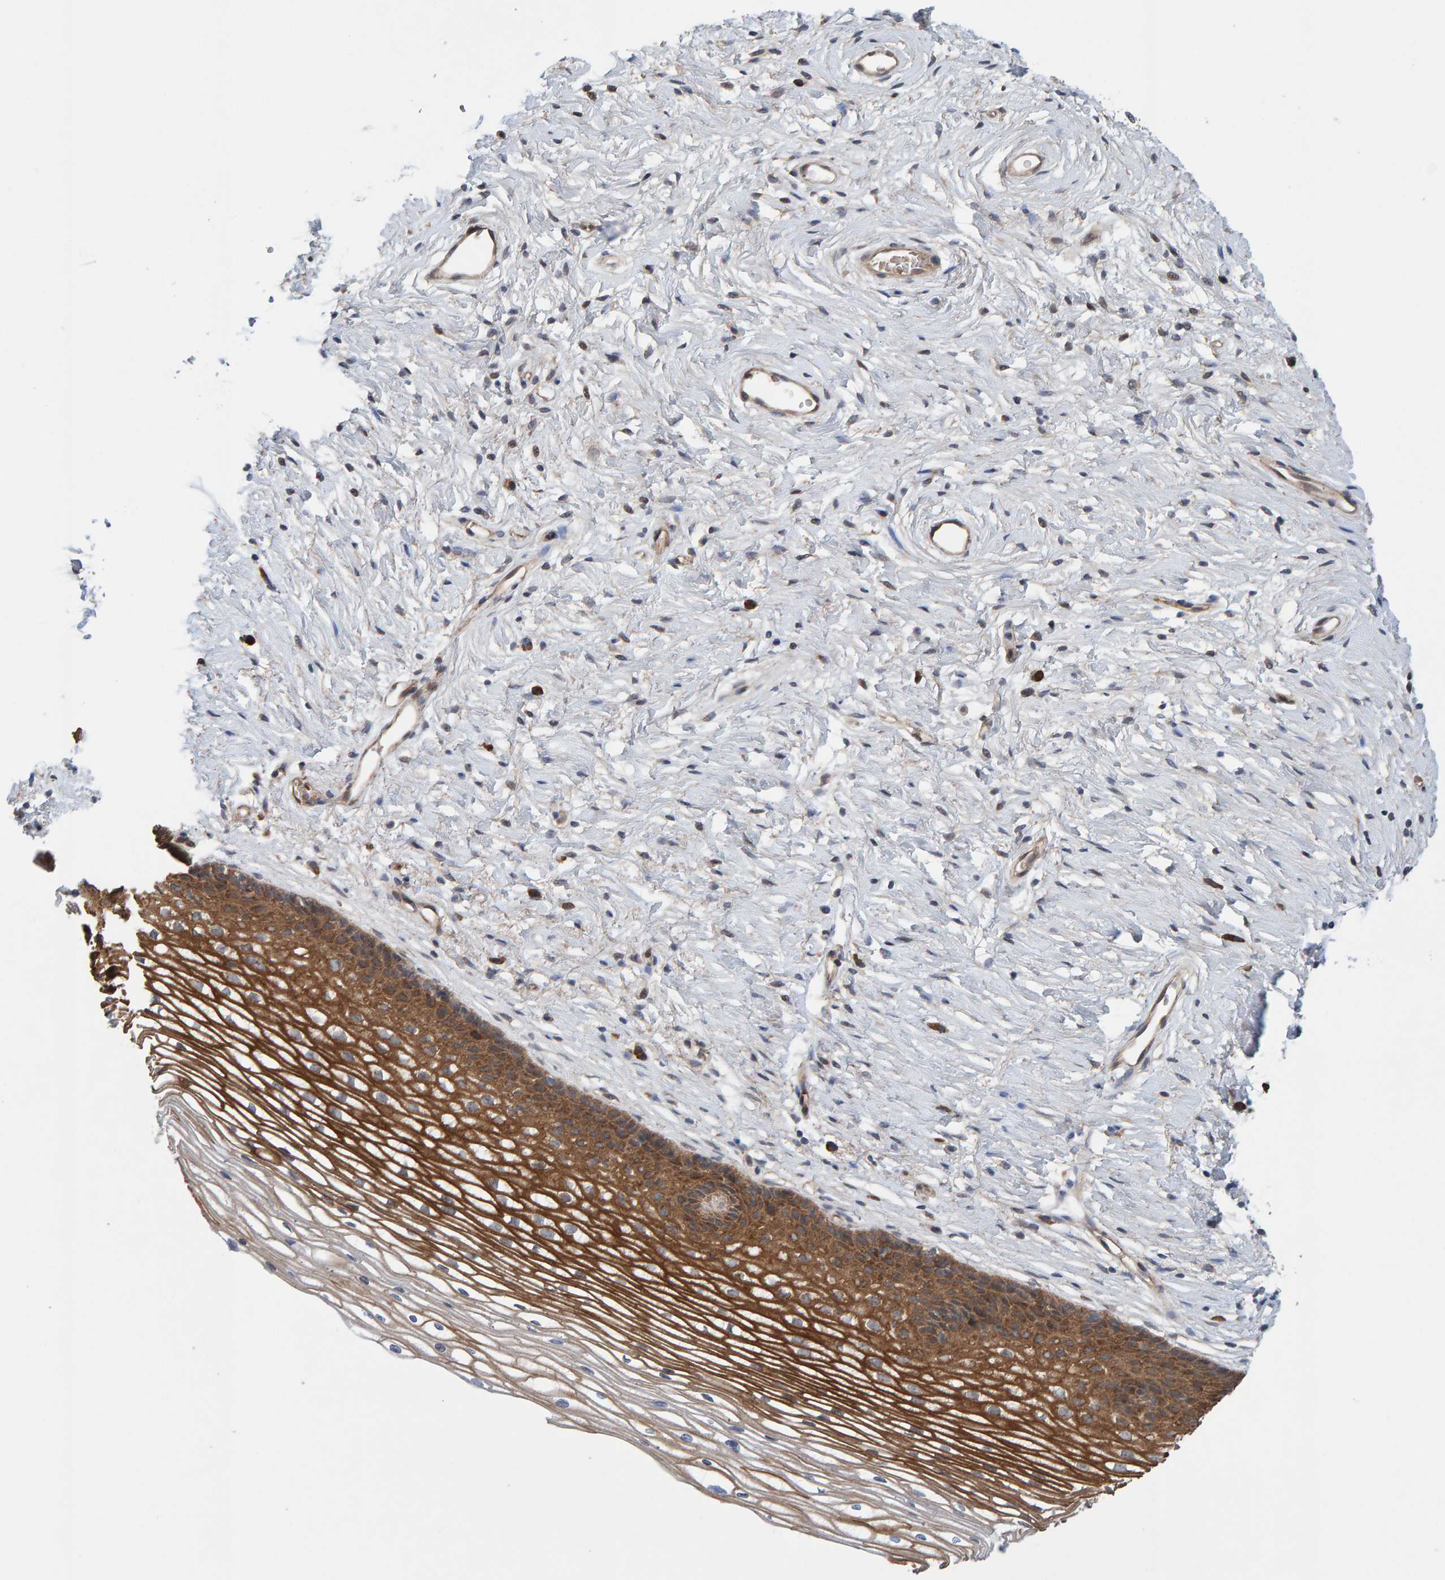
{"staining": {"intensity": "moderate", "quantity": ">75%", "location": "cytoplasmic/membranous"}, "tissue": "cervix", "cell_type": "Glandular cells", "image_type": "normal", "snomed": [{"axis": "morphology", "description": "Normal tissue, NOS"}, {"axis": "topography", "description": "Cervix"}], "caption": "Immunohistochemical staining of unremarkable cervix shows moderate cytoplasmic/membranous protein staining in about >75% of glandular cells.", "gene": "LRSAM1", "patient": {"sex": "female", "age": 77}}